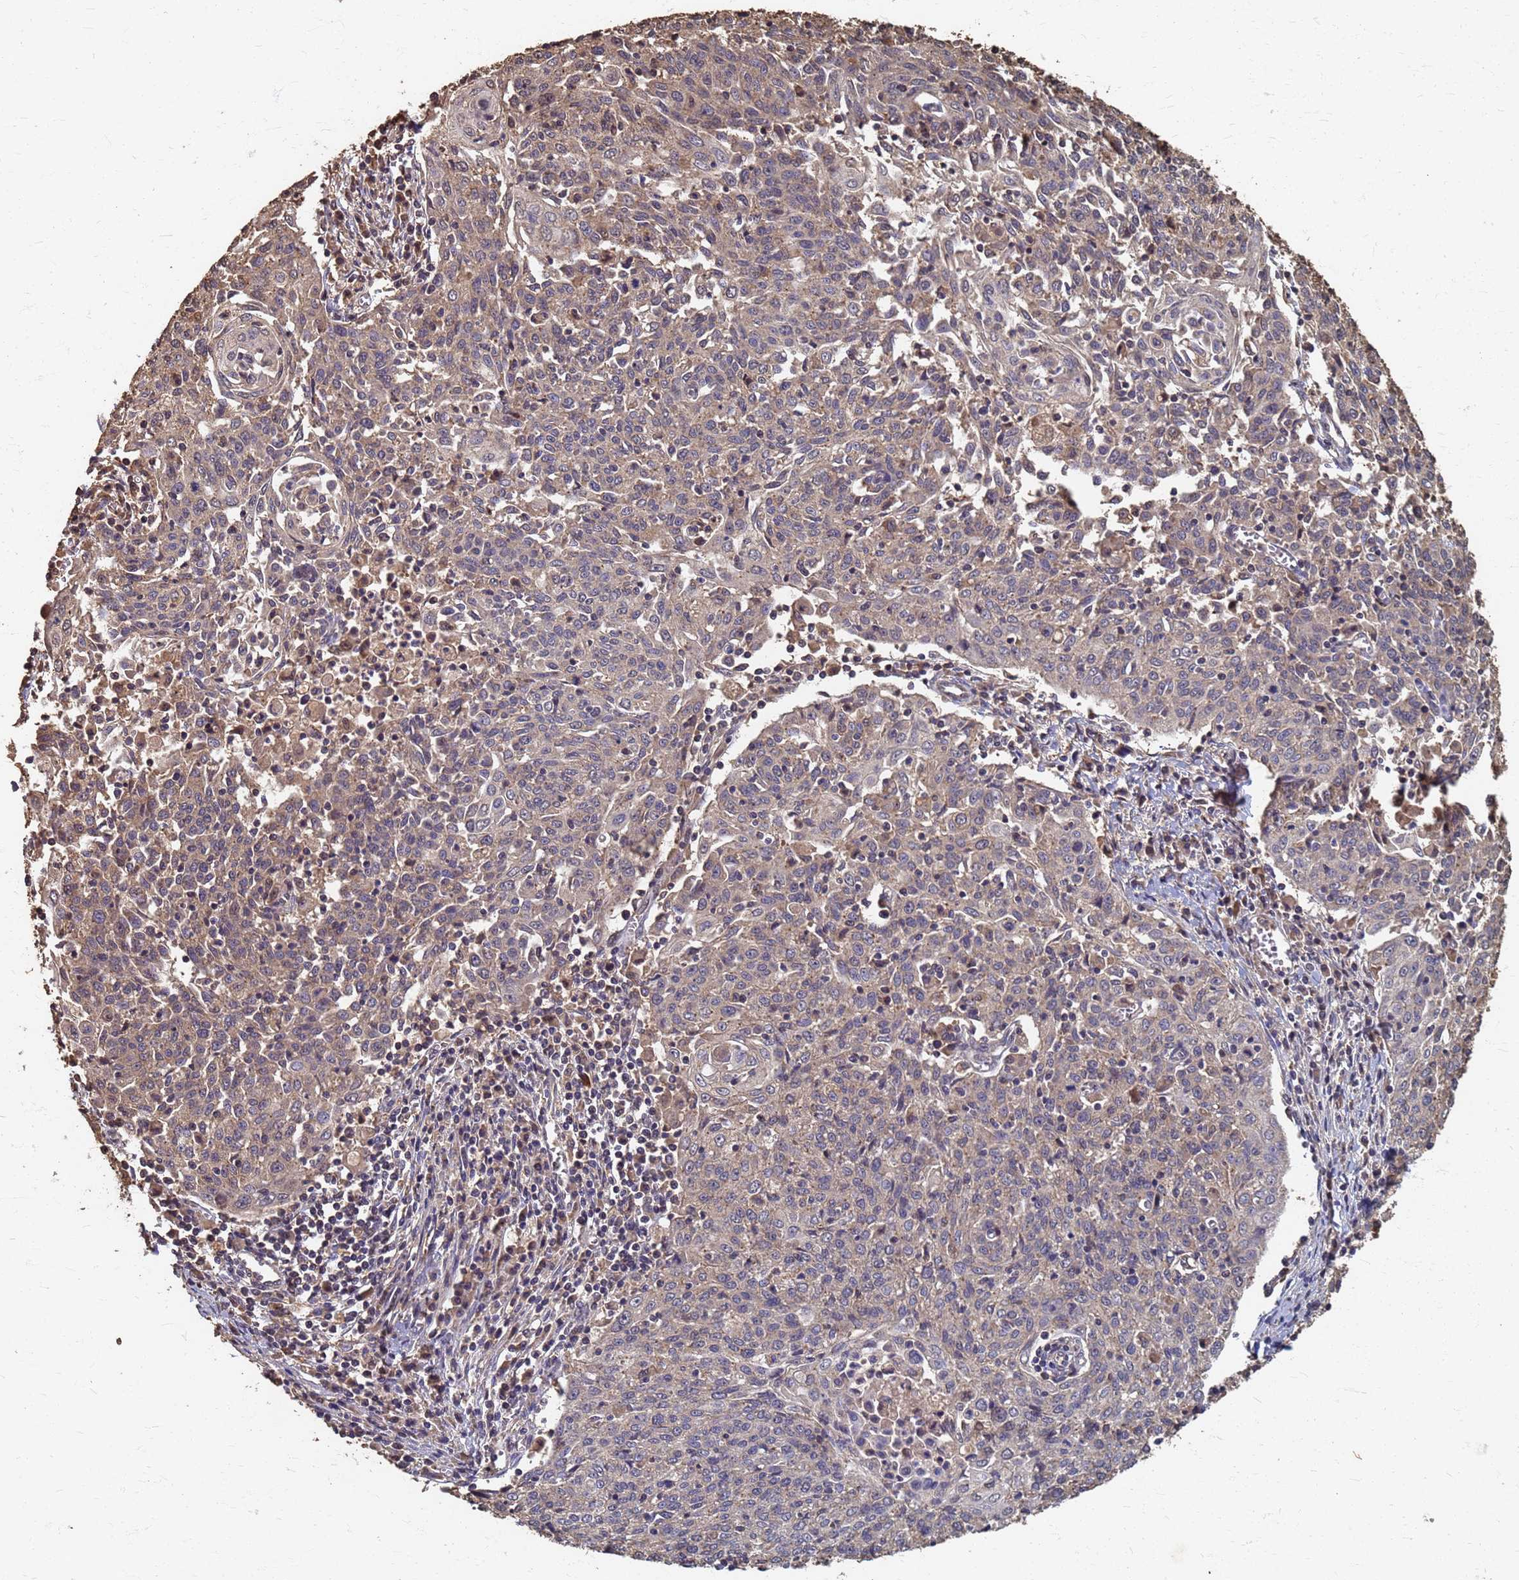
{"staining": {"intensity": "weak", "quantity": ">75%", "location": "cytoplasmic/membranous"}, "tissue": "cervical cancer", "cell_type": "Tumor cells", "image_type": "cancer", "snomed": [{"axis": "morphology", "description": "Squamous cell carcinoma, NOS"}, {"axis": "topography", "description": "Cervix"}], "caption": "High-power microscopy captured an immunohistochemistry (IHC) photomicrograph of cervical cancer, revealing weak cytoplasmic/membranous staining in about >75% of tumor cells.", "gene": "DPH5", "patient": {"sex": "female", "age": 48}}